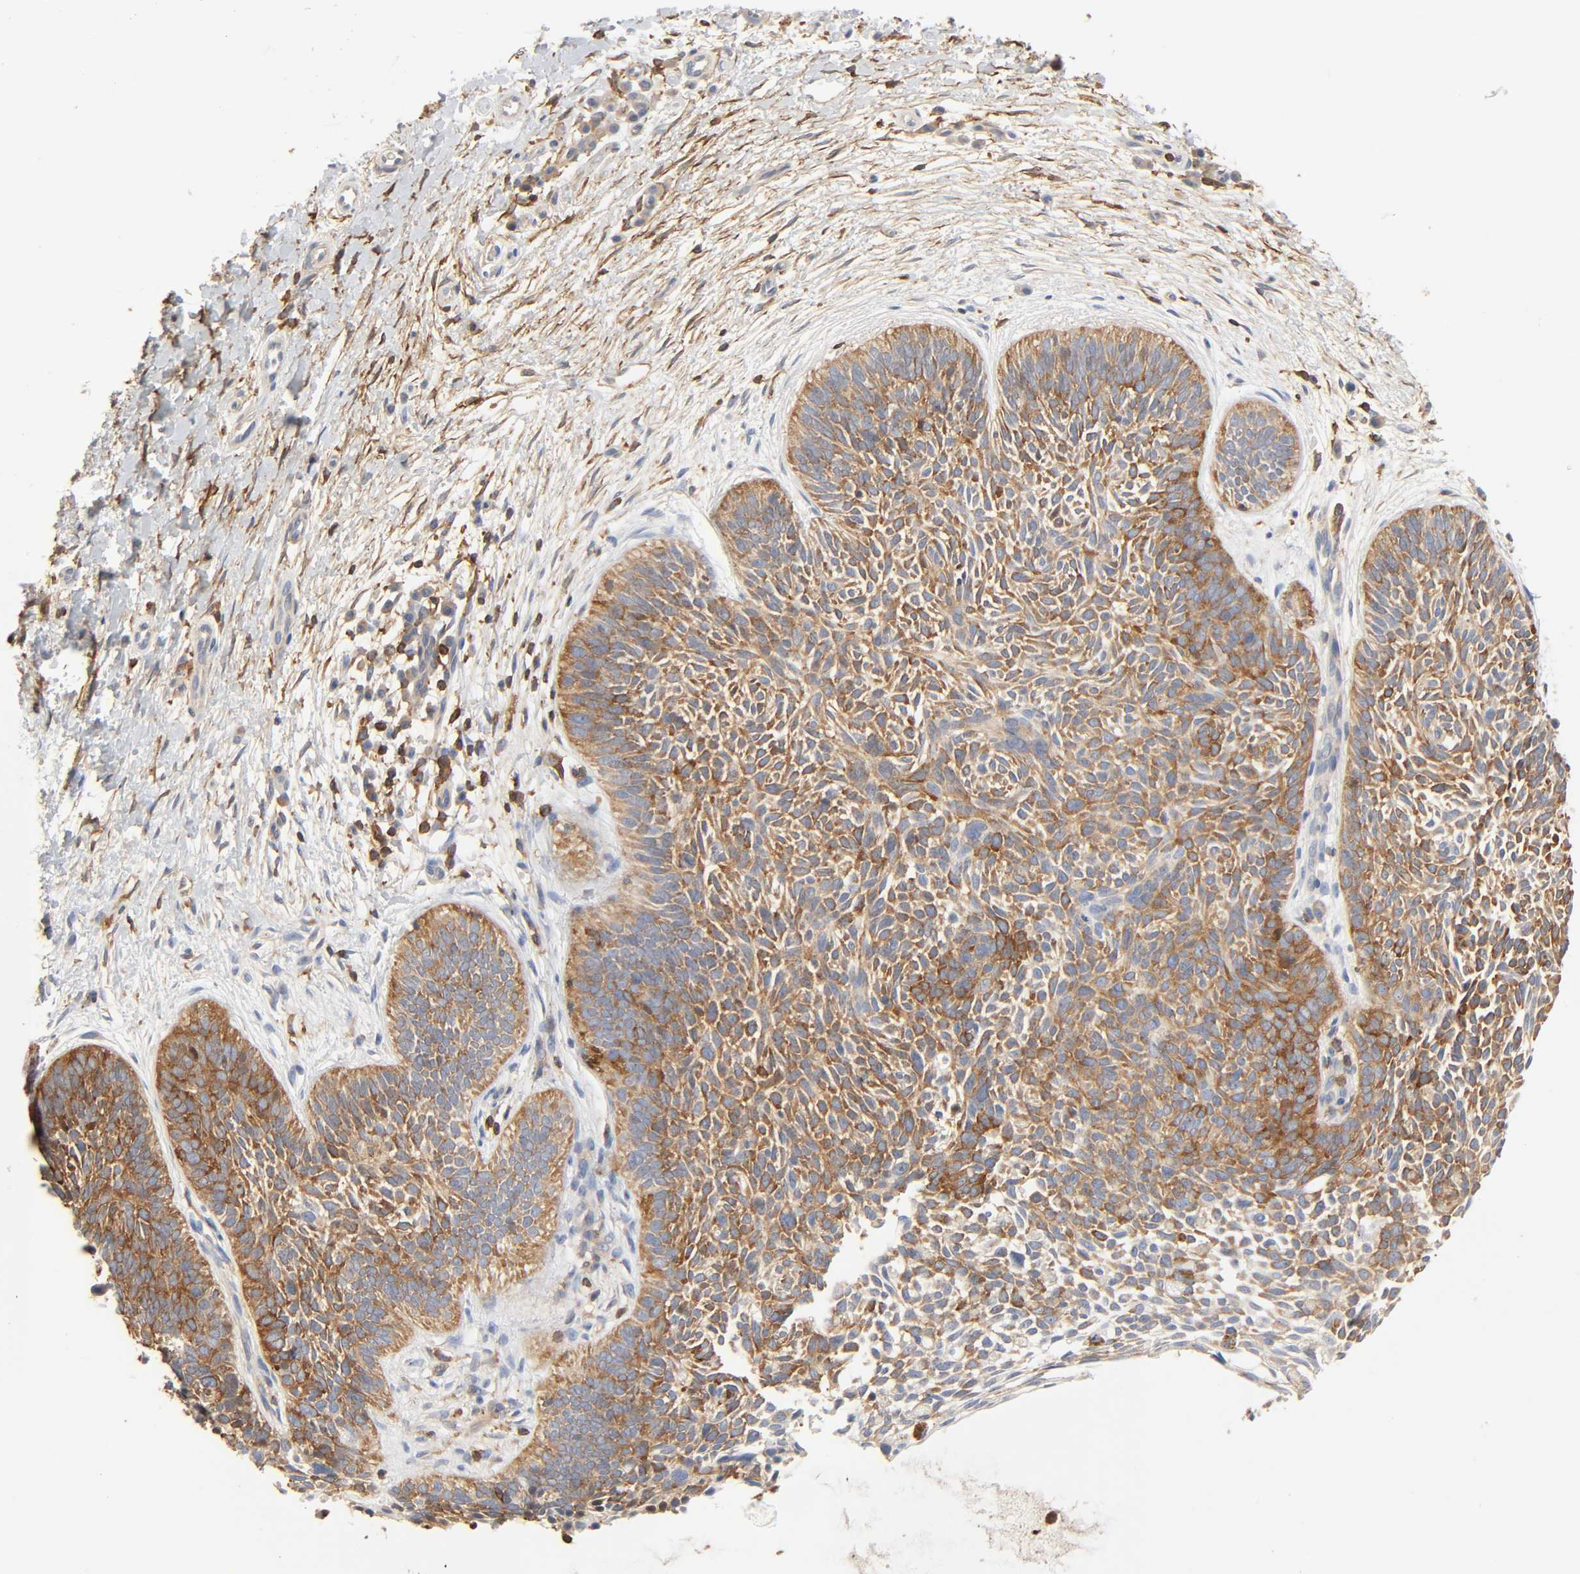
{"staining": {"intensity": "strong", "quantity": ">75%", "location": "cytoplasmic/membranous"}, "tissue": "skin cancer", "cell_type": "Tumor cells", "image_type": "cancer", "snomed": [{"axis": "morphology", "description": "Basal cell carcinoma"}, {"axis": "topography", "description": "Skin"}], "caption": "Strong cytoplasmic/membranous staining for a protein is seen in about >75% of tumor cells of skin cancer using immunohistochemistry (IHC).", "gene": "BIN1", "patient": {"sex": "female", "age": 79}}